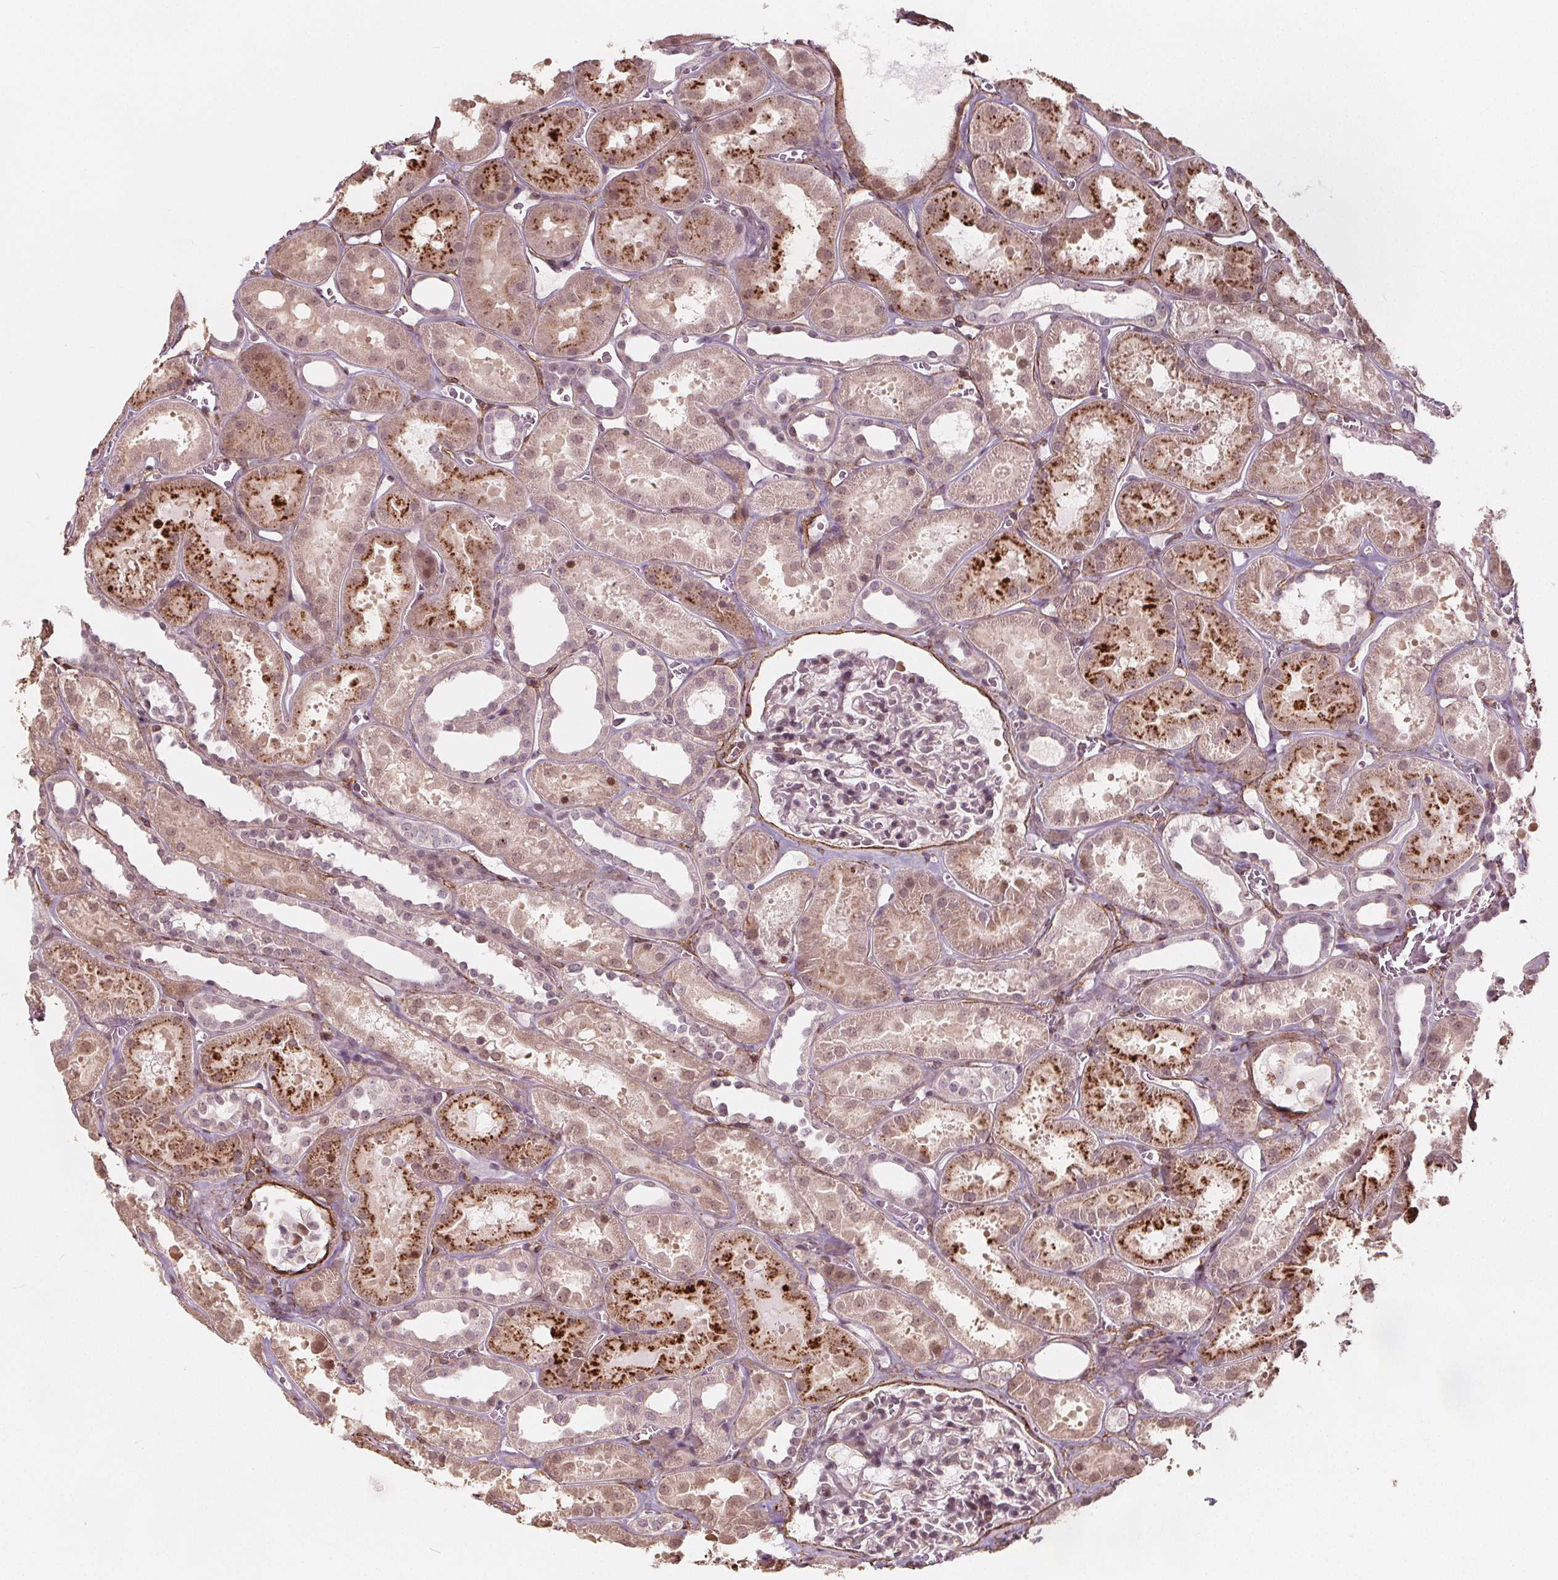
{"staining": {"intensity": "negative", "quantity": "none", "location": "none"}, "tissue": "kidney", "cell_type": "Cells in glomeruli", "image_type": "normal", "snomed": [{"axis": "morphology", "description": "Normal tissue, NOS"}, {"axis": "topography", "description": "Kidney"}], "caption": "Immunohistochemistry (IHC) of normal kidney exhibits no staining in cells in glomeruli. (Brightfield microscopy of DAB (3,3'-diaminobenzidine) immunohistochemistry (IHC) at high magnification).", "gene": "HAS1", "patient": {"sex": "female", "age": 41}}